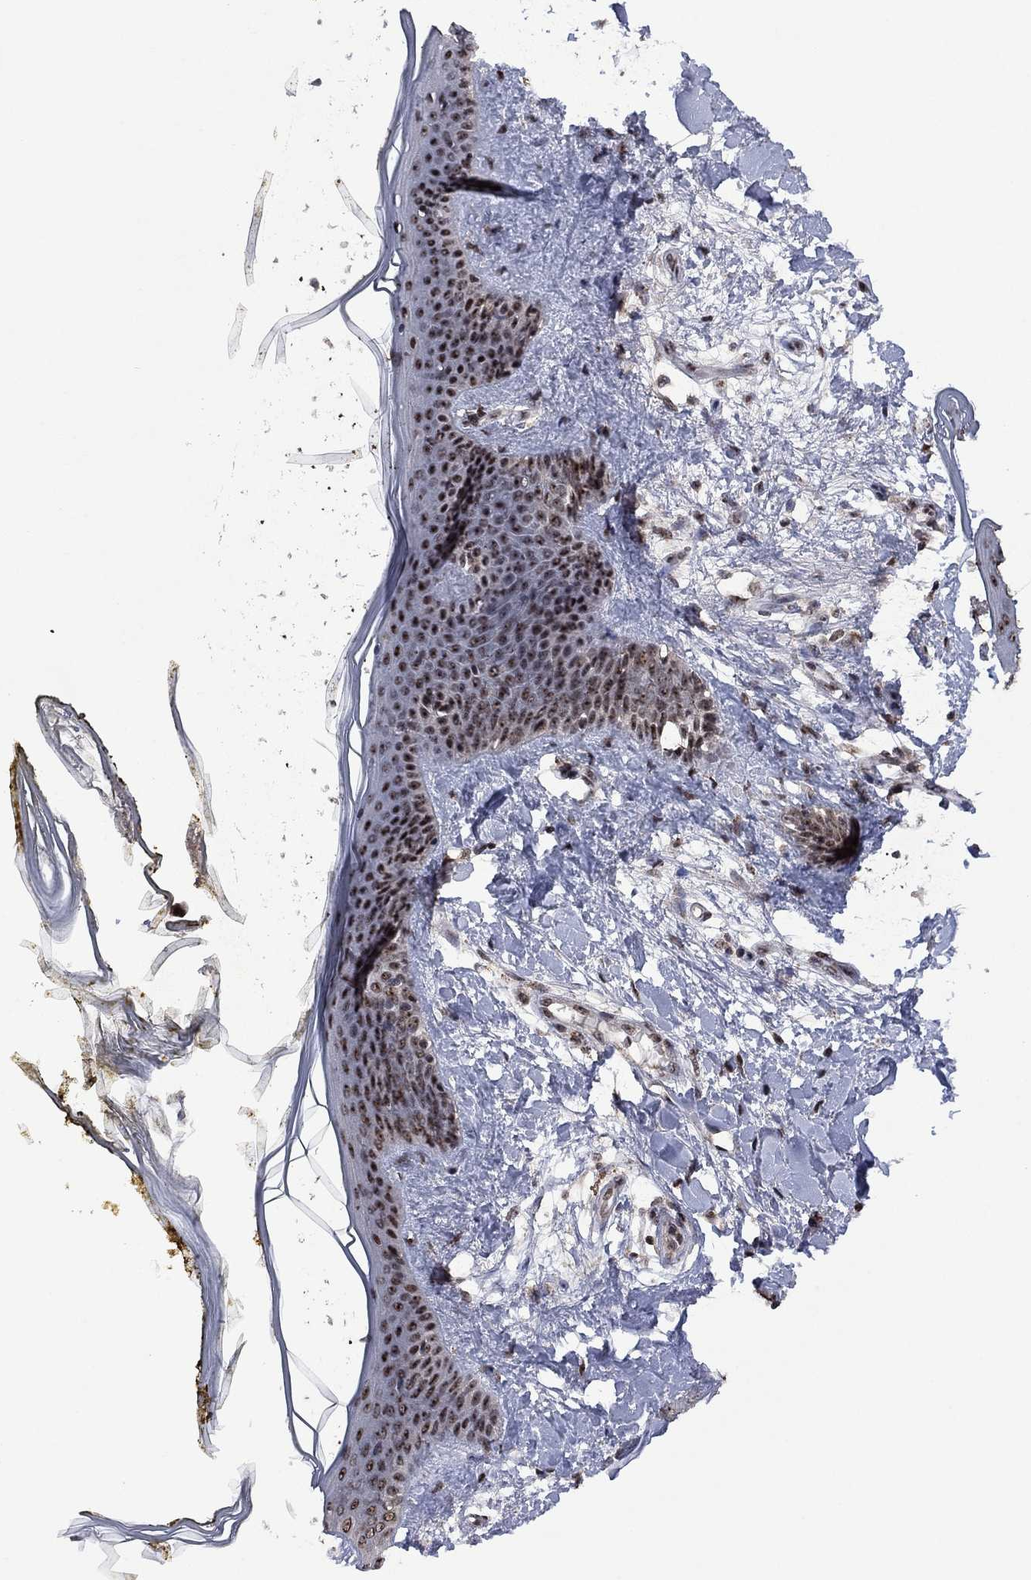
{"staining": {"intensity": "negative", "quantity": "none", "location": "none"}, "tissue": "skin", "cell_type": "Fibroblasts", "image_type": "normal", "snomed": [{"axis": "morphology", "description": "Normal tissue, NOS"}, {"axis": "topography", "description": "Skin"}], "caption": "IHC of unremarkable skin exhibits no staining in fibroblasts. (DAB immunohistochemistry, high magnification).", "gene": "FBLL1", "patient": {"sex": "female", "age": 34}}